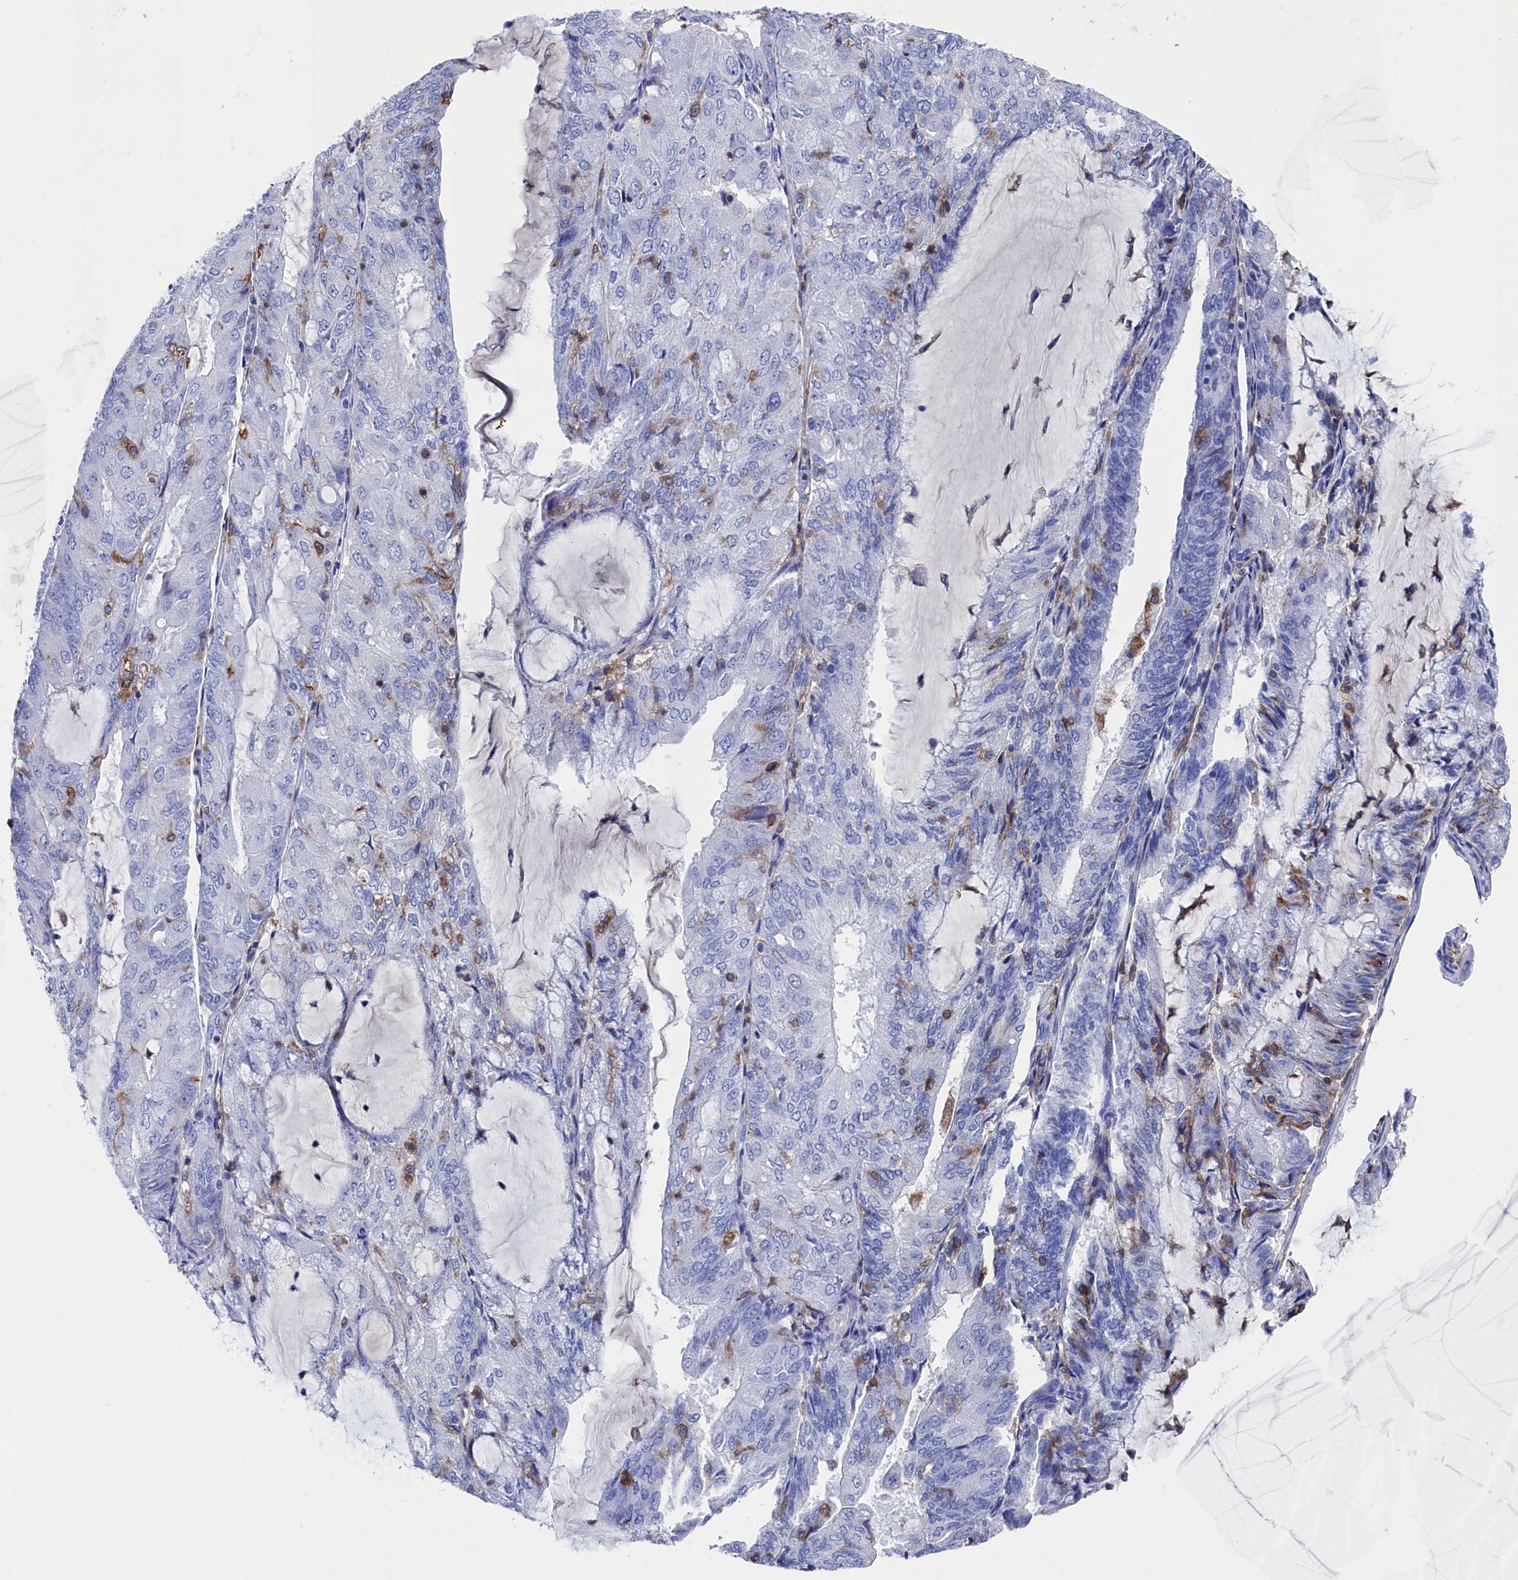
{"staining": {"intensity": "negative", "quantity": "none", "location": "none"}, "tissue": "endometrial cancer", "cell_type": "Tumor cells", "image_type": "cancer", "snomed": [{"axis": "morphology", "description": "Adenocarcinoma, NOS"}, {"axis": "topography", "description": "Endometrium"}], "caption": "Endometrial cancer was stained to show a protein in brown. There is no significant positivity in tumor cells.", "gene": "TYROBP", "patient": {"sex": "female", "age": 81}}